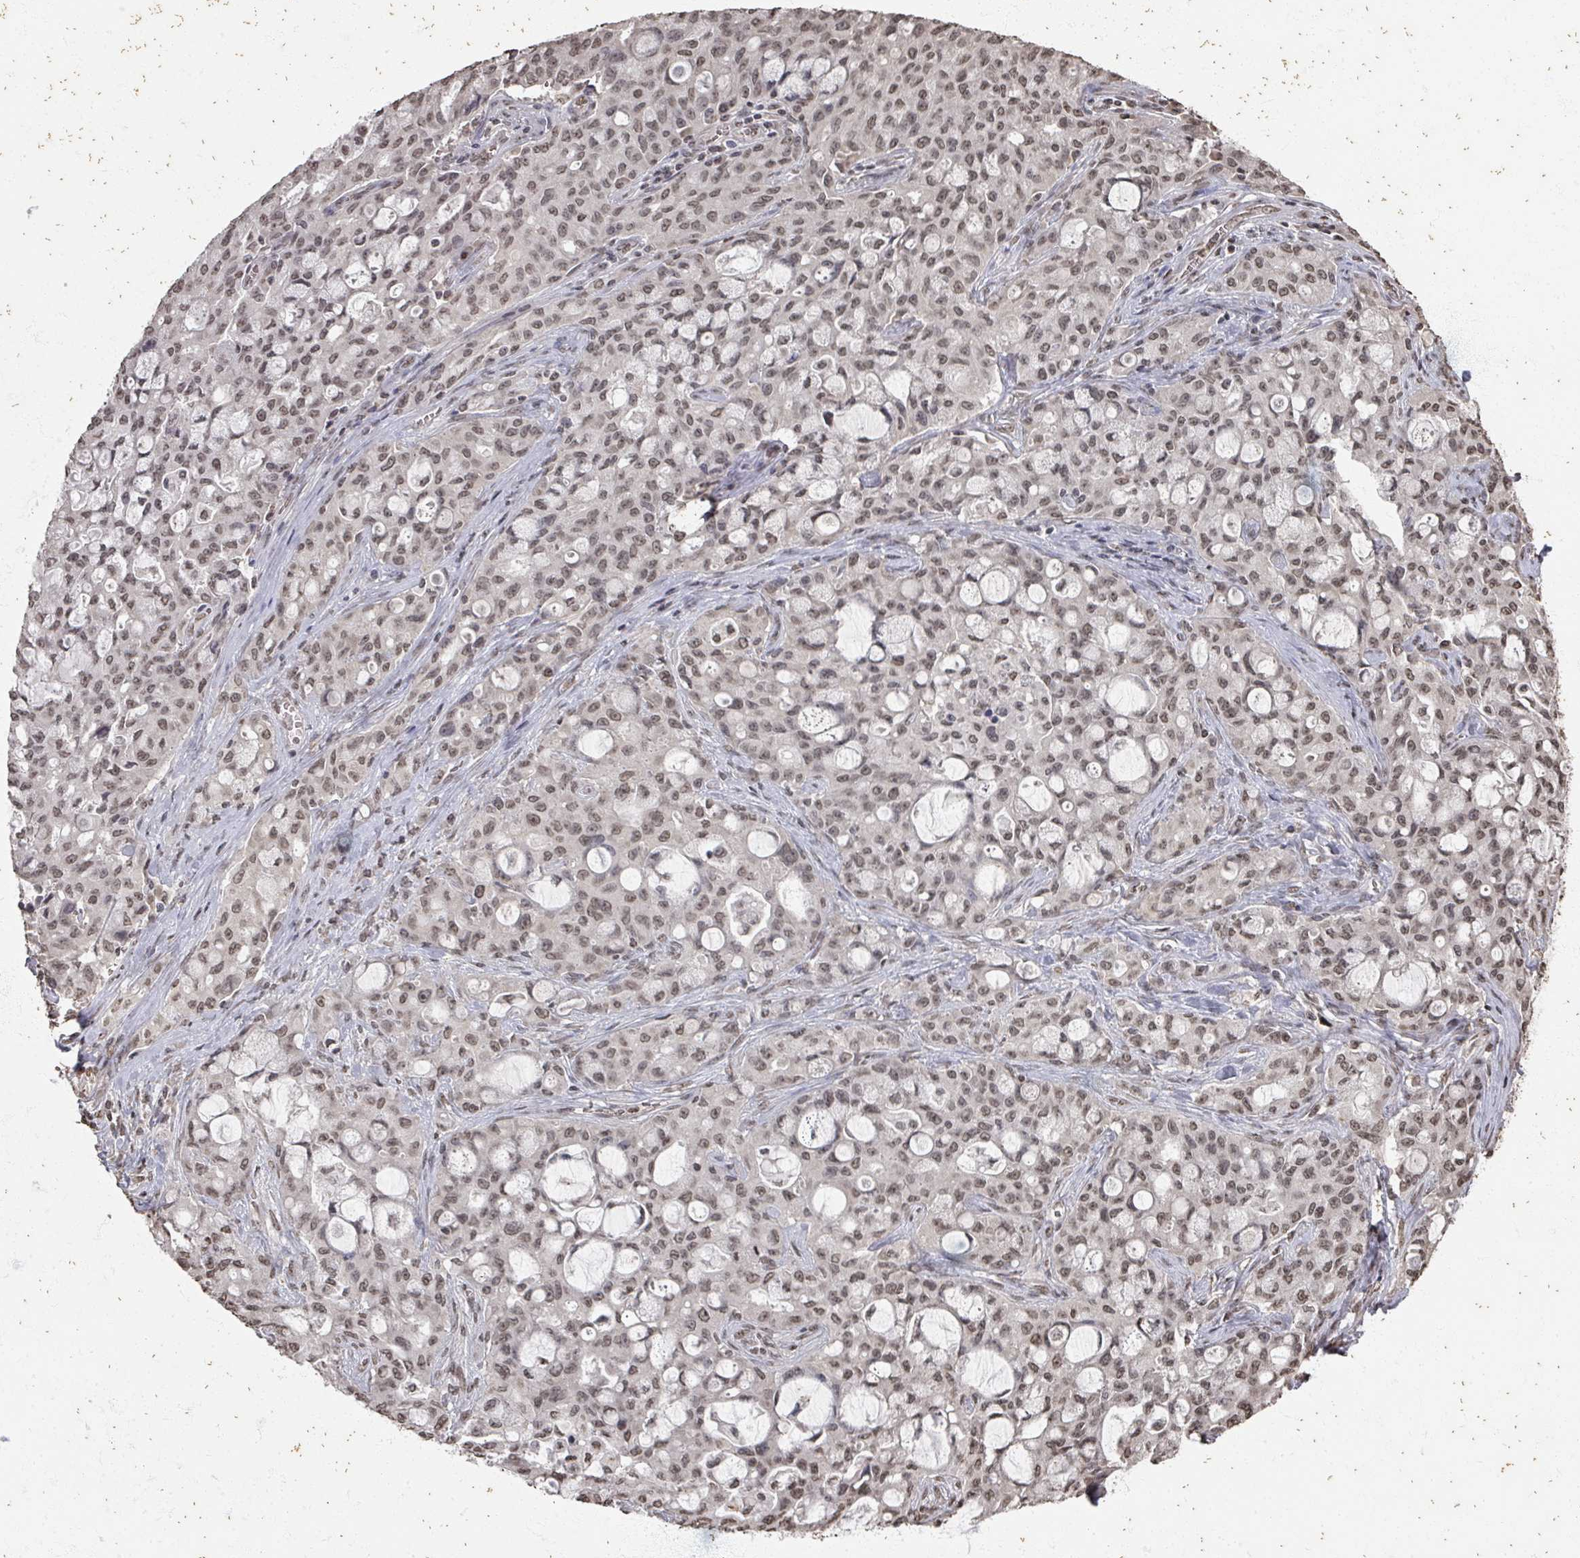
{"staining": {"intensity": "moderate", "quantity": ">75%", "location": "nuclear"}, "tissue": "lung cancer", "cell_type": "Tumor cells", "image_type": "cancer", "snomed": [{"axis": "morphology", "description": "Adenocarcinoma, NOS"}, {"axis": "topography", "description": "Lung"}], "caption": "The immunohistochemical stain shows moderate nuclear staining in tumor cells of lung cancer (adenocarcinoma) tissue.", "gene": "DCUN1D5", "patient": {"sex": "female", "age": 44}}